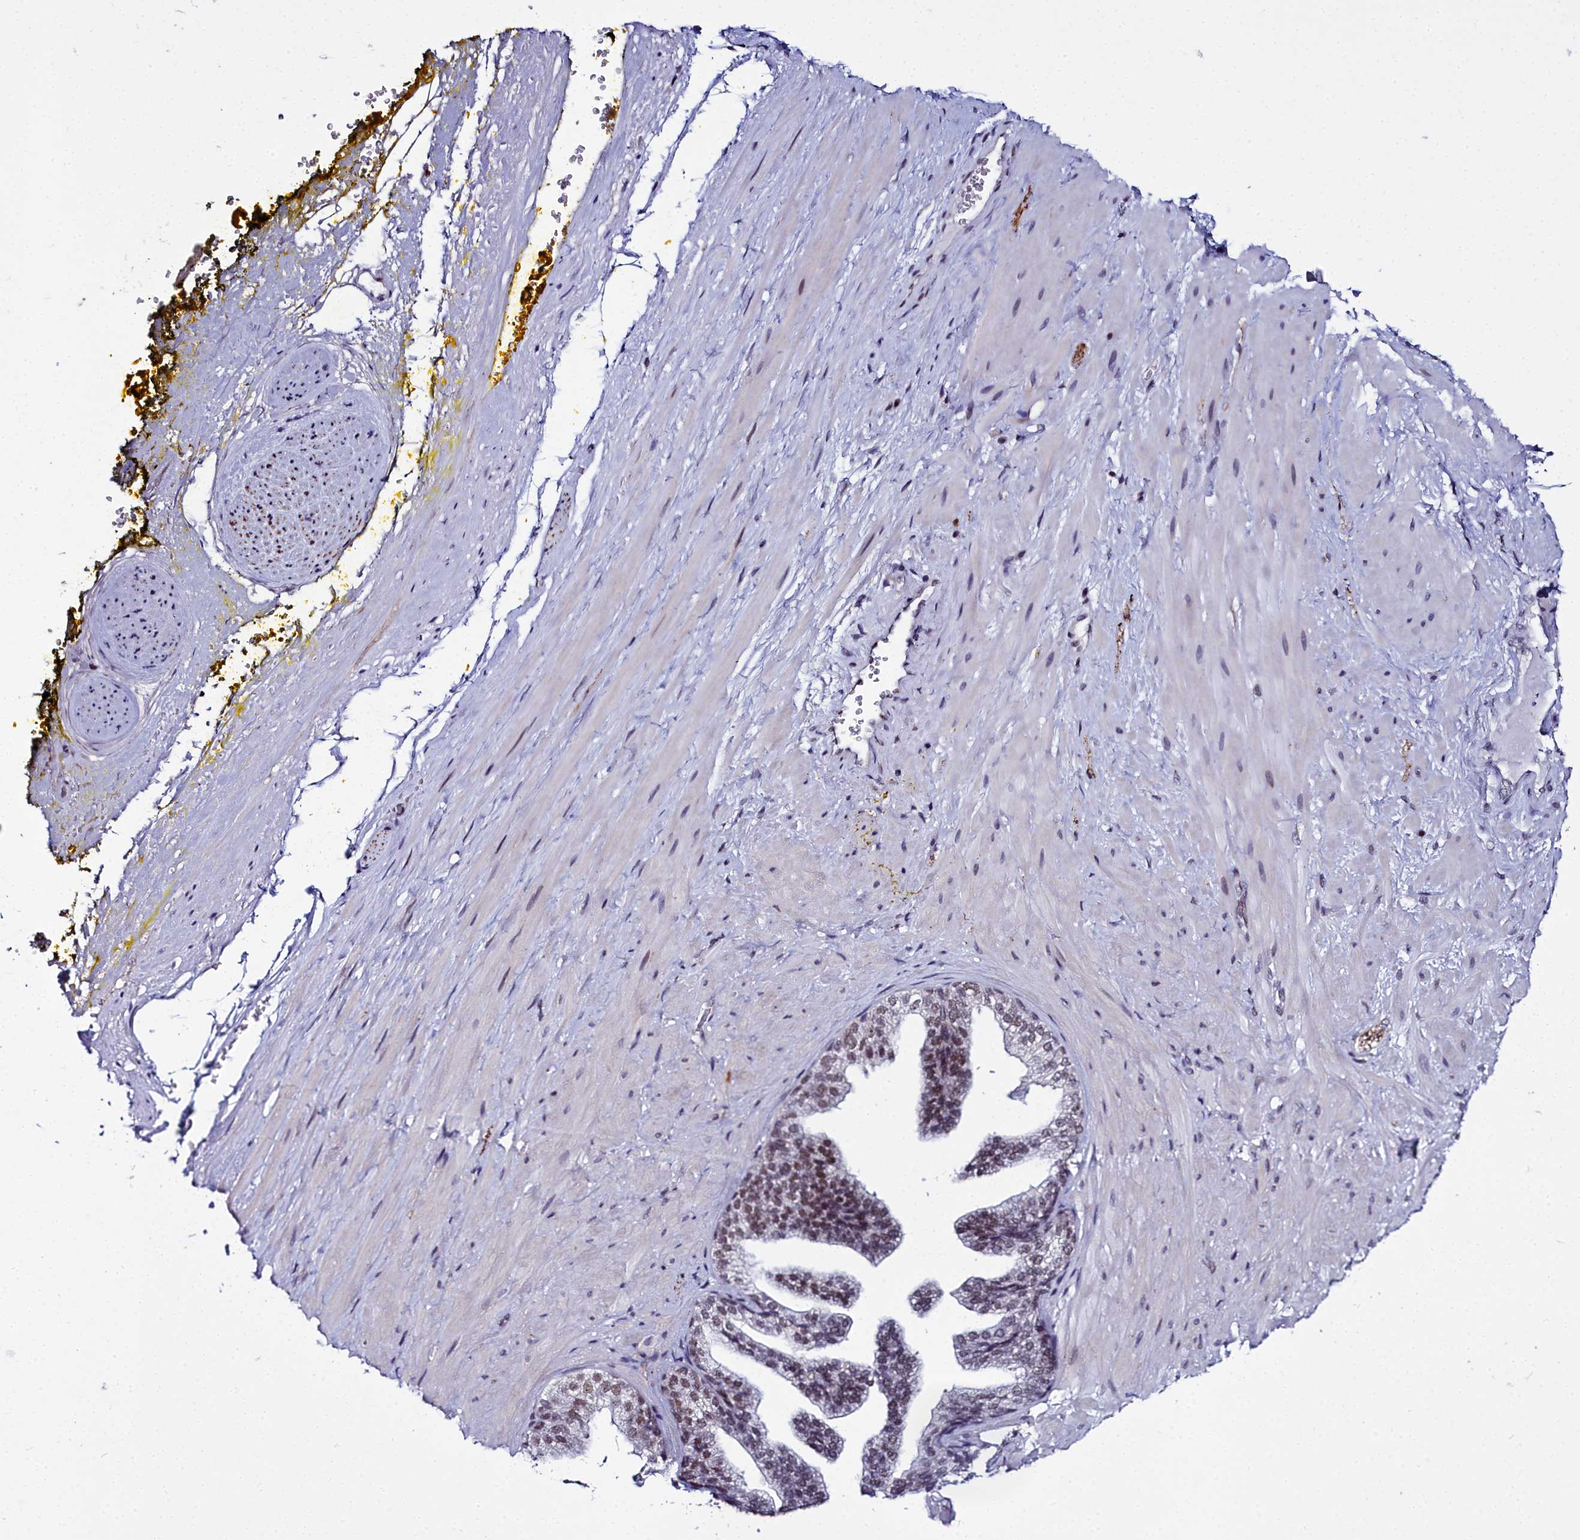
{"staining": {"intensity": "moderate", "quantity": "<25%", "location": "nuclear"}, "tissue": "adipose tissue", "cell_type": "Adipocytes", "image_type": "normal", "snomed": [{"axis": "morphology", "description": "Normal tissue, NOS"}, {"axis": "morphology", "description": "Adenocarcinoma, Low grade"}, {"axis": "topography", "description": "Prostate"}, {"axis": "topography", "description": "Peripheral nerve tissue"}], "caption": "A high-resolution image shows immunohistochemistry (IHC) staining of normal adipose tissue, which displays moderate nuclear expression in approximately <25% of adipocytes. (Brightfield microscopy of DAB IHC at high magnification).", "gene": "CCDC97", "patient": {"sex": "male", "age": 63}}